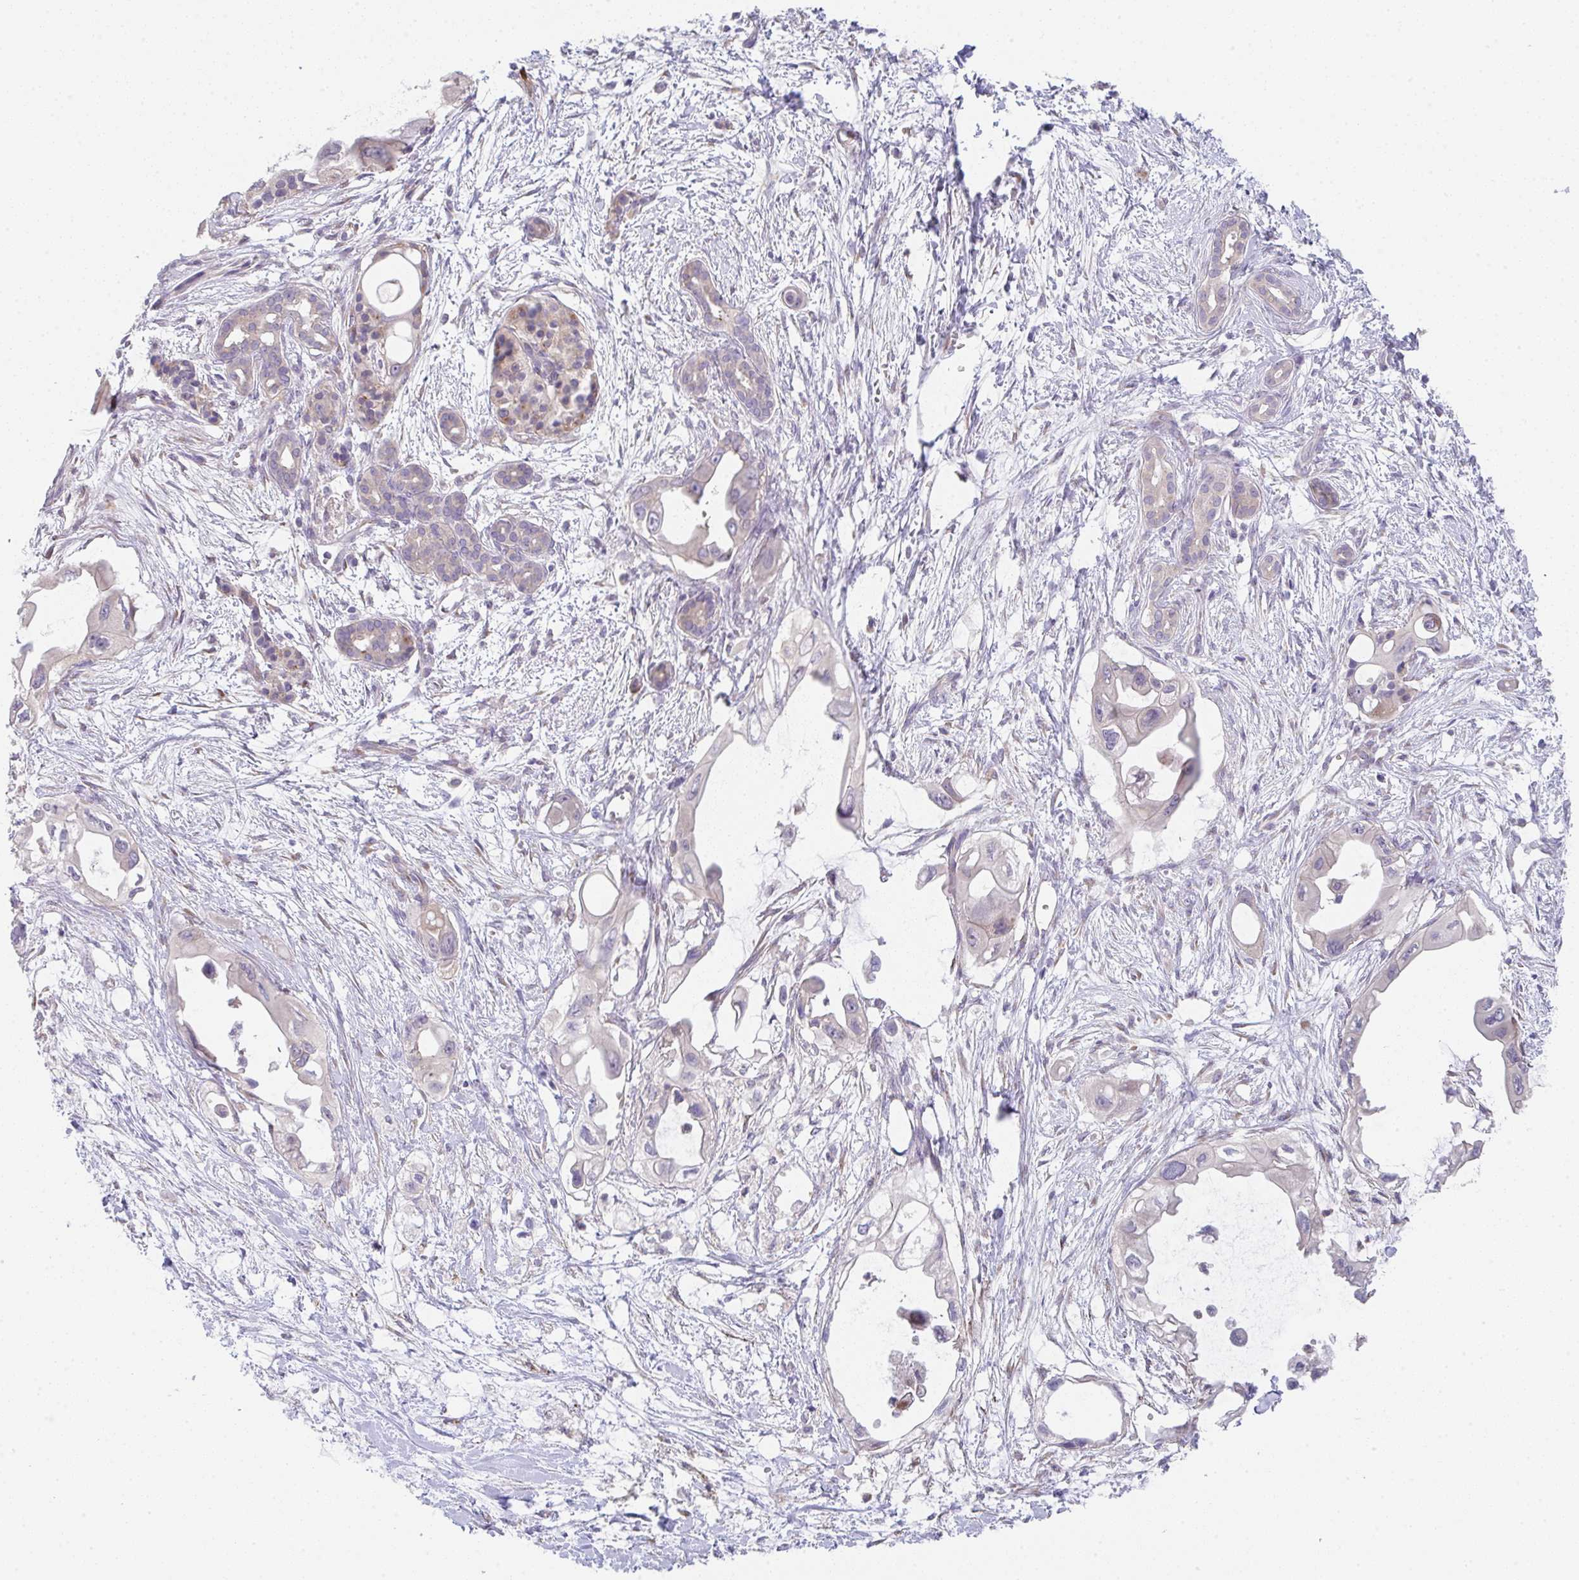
{"staining": {"intensity": "weak", "quantity": "25%-75%", "location": "cytoplasmic/membranous"}, "tissue": "pancreatic cancer", "cell_type": "Tumor cells", "image_type": "cancer", "snomed": [{"axis": "morphology", "description": "Adenocarcinoma, NOS"}, {"axis": "topography", "description": "Pancreas"}], "caption": "A histopathology image showing weak cytoplasmic/membranous expression in about 25%-75% of tumor cells in pancreatic adenocarcinoma, as visualized by brown immunohistochemical staining.", "gene": "TSPAN31", "patient": {"sex": "male", "age": 61}}